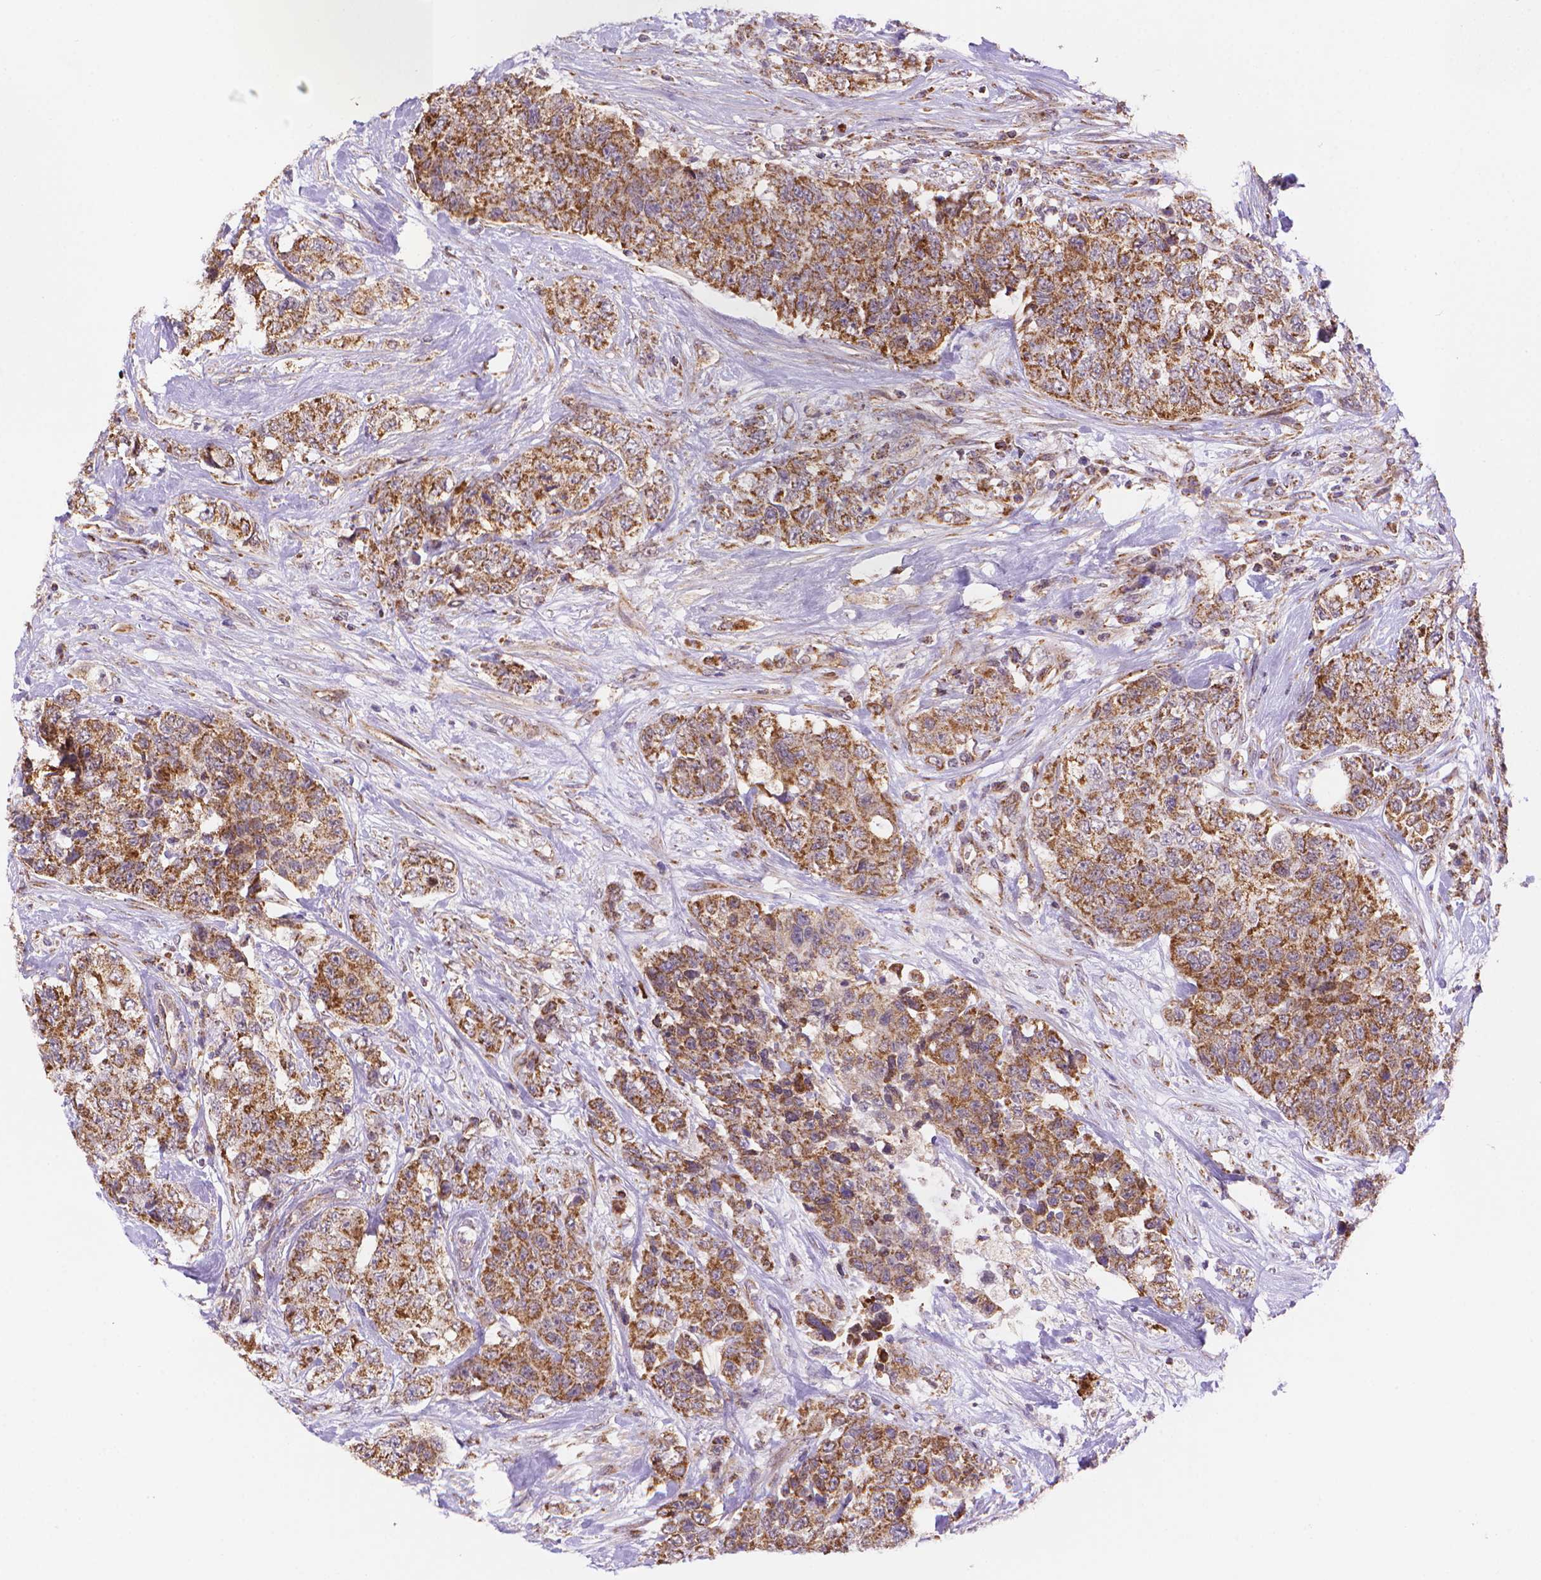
{"staining": {"intensity": "moderate", "quantity": ">75%", "location": "cytoplasmic/membranous"}, "tissue": "urothelial cancer", "cell_type": "Tumor cells", "image_type": "cancer", "snomed": [{"axis": "morphology", "description": "Urothelial carcinoma, High grade"}, {"axis": "topography", "description": "Urinary bladder"}], "caption": "Immunohistochemical staining of human urothelial cancer reveals medium levels of moderate cytoplasmic/membranous positivity in about >75% of tumor cells.", "gene": "CYYR1", "patient": {"sex": "female", "age": 78}}